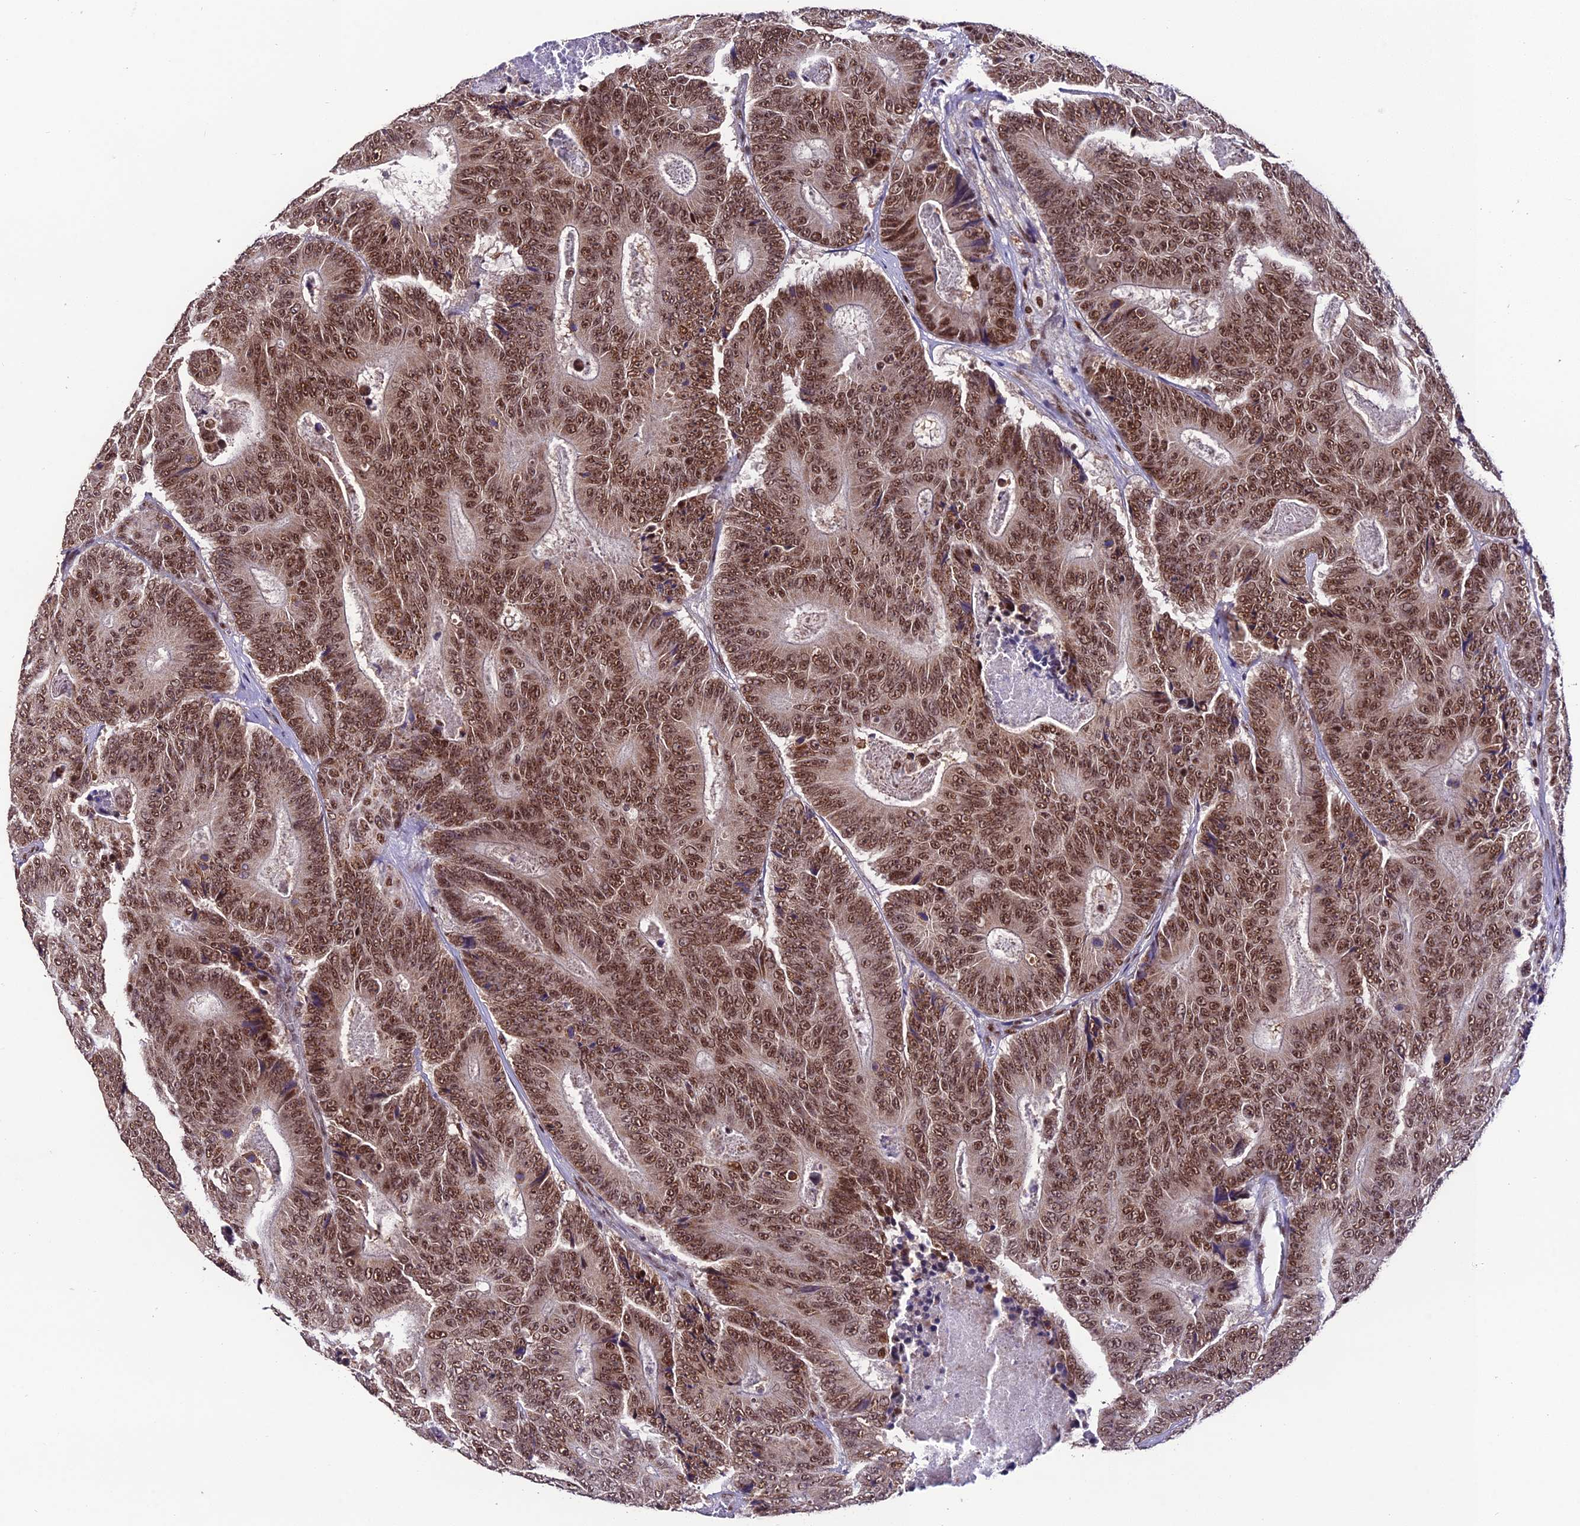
{"staining": {"intensity": "moderate", "quantity": ">75%", "location": "cytoplasmic/membranous,nuclear"}, "tissue": "colorectal cancer", "cell_type": "Tumor cells", "image_type": "cancer", "snomed": [{"axis": "morphology", "description": "Adenocarcinoma, NOS"}, {"axis": "topography", "description": "Colon"}], "caption": "Immunohistochemistry micrograph of human adenocarcinoma (colorectal) stained for a protein (brown), which reveals medium levels of moderate cytoplasmic/membranous and nuclear expression in approximately >75% of tumor cells.", "gene": "THOC7", "patient": {"sex": "male", "age": 83}}